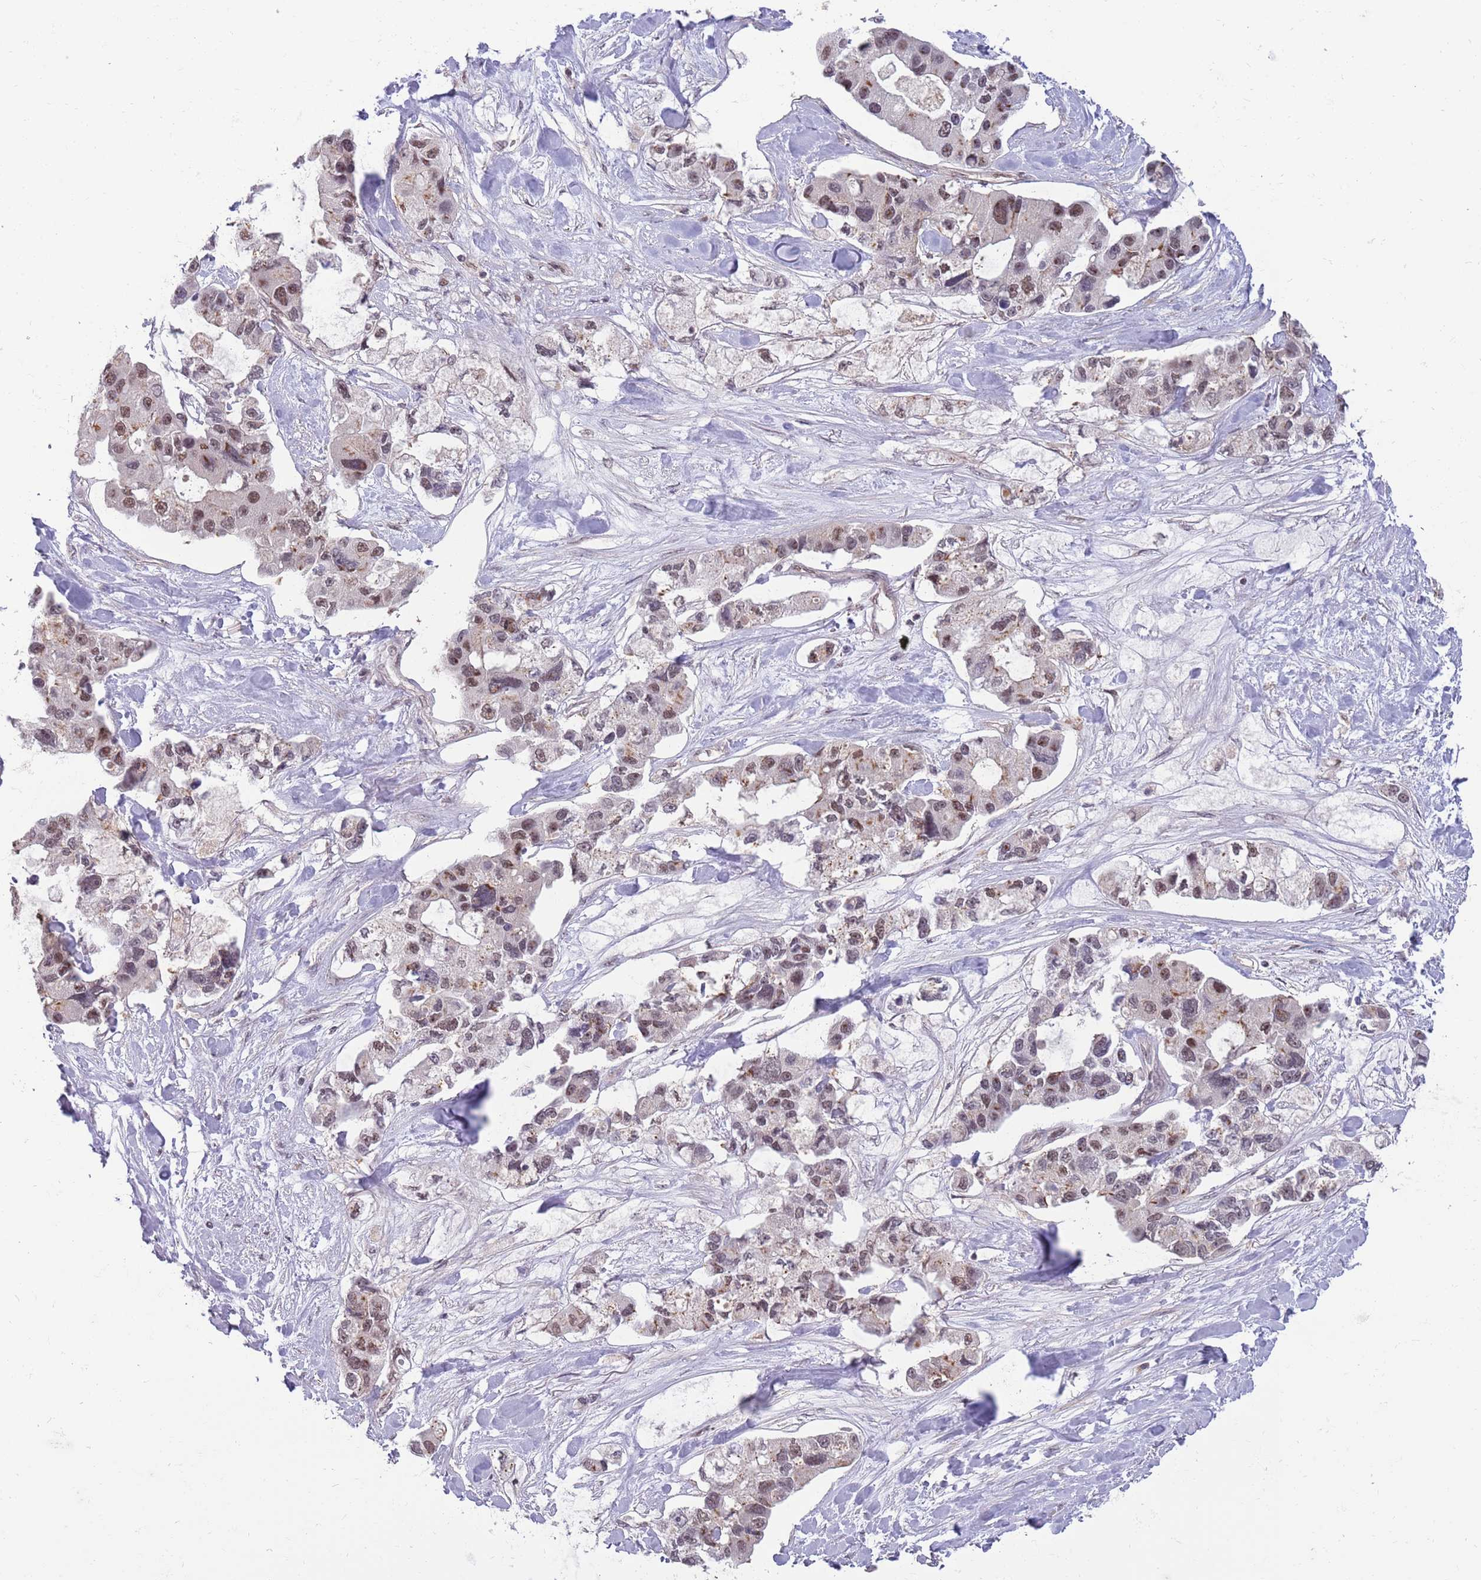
{"staining": {"intensity": "moderate", "quantity": ">75%", "location": "nuclear"}, "tissue": "lung cancer", "cell_type": "Tumor cells", "image_type": "cancer", "snomed": [{"axis": "morphology", "description": "Adenocarcinoma, NOS"}, {"axis": "topography", "description": "Lung"}], "caption": "An image showing moderate nuclear expression in approximately >75% of tumor cells in lung adenocarcinoma, as visualized by brown immunohistochemical staining.", "gene": "ZBTB7A", "patient": {"sex": "female", "age": 54}}